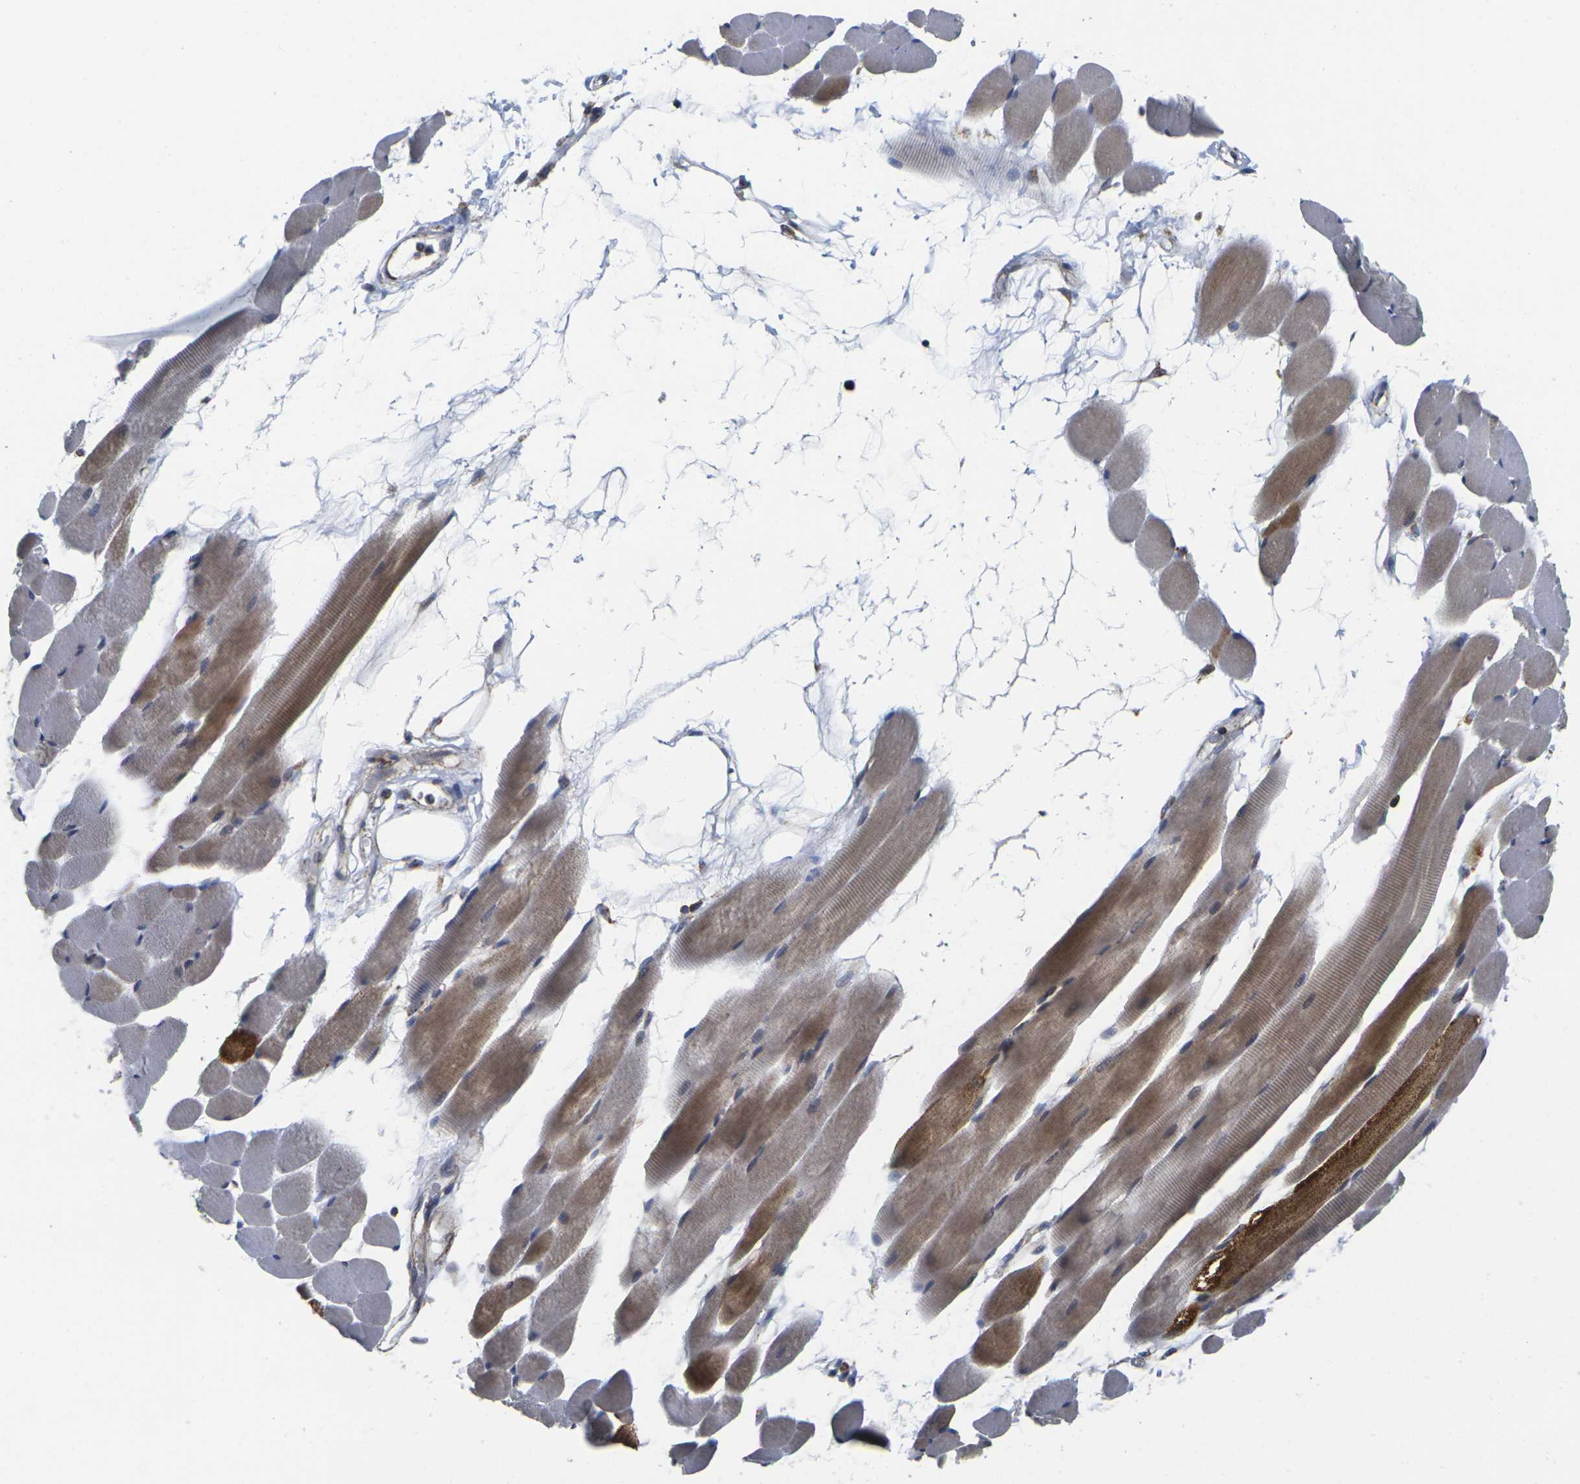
{"staining": {"intensity": "moderate", "quantity": ">75%", "location": "cytoplasmic/membranous"}, "tissue": "skeletal muscle", "cell_type": "Myocytes", "image_type": "normal", "snomed": [{"axis": "morphology", "description": "Normal tissue, NOS"}, {"axis": "topography", "description": "Skeletal muscle"}, {"axis": "topography", "description": "Peripheral nerve tissue"}], "caption": "Immunohistochemistry of normal human skeletal muscle reveals medium levels of moderate cytoplasmic/membranous expression in approximately >75% of myocytes.", "gene": "P2RY11", "patient": {"sex": "female", "age": 84}}